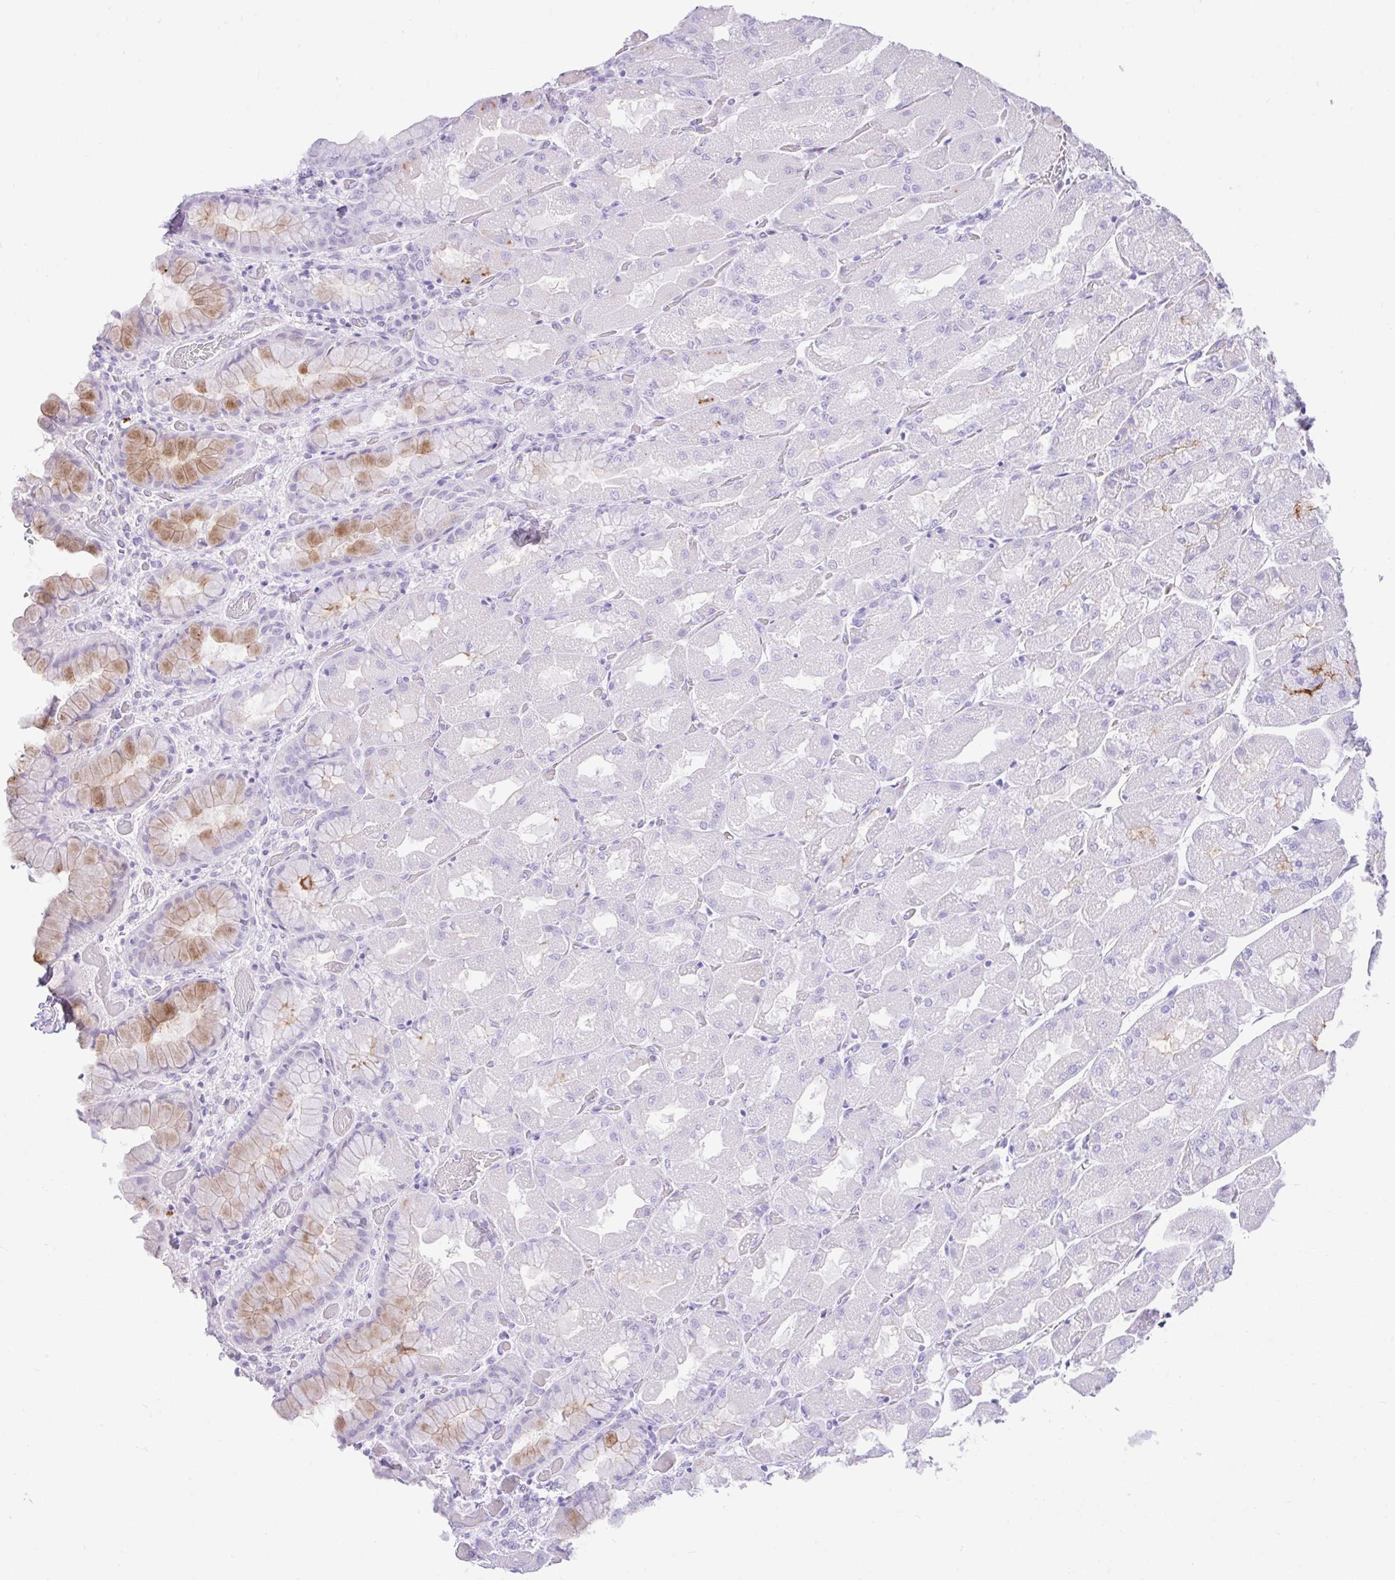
{"staining": {"intensity": "moderate", "quantity": "25%-75%", "location": "cytoplasmic/membranous"}, "tissue": "stomach", "cell_type": "Glandular cells", "image_type": "normal", "snomed": [{"axis": "morphology", "description": "Normal tissue, NOS"}, {"axis": "topography", "description": "Stomach"}], "caption": "Glandular cells show medium levels of moderate cytoplasmic/membranous staining in about 25%-75% of cells in normal stomach.", "gene": "REEP1", "patient": {"sex": "female", "age": 61}}